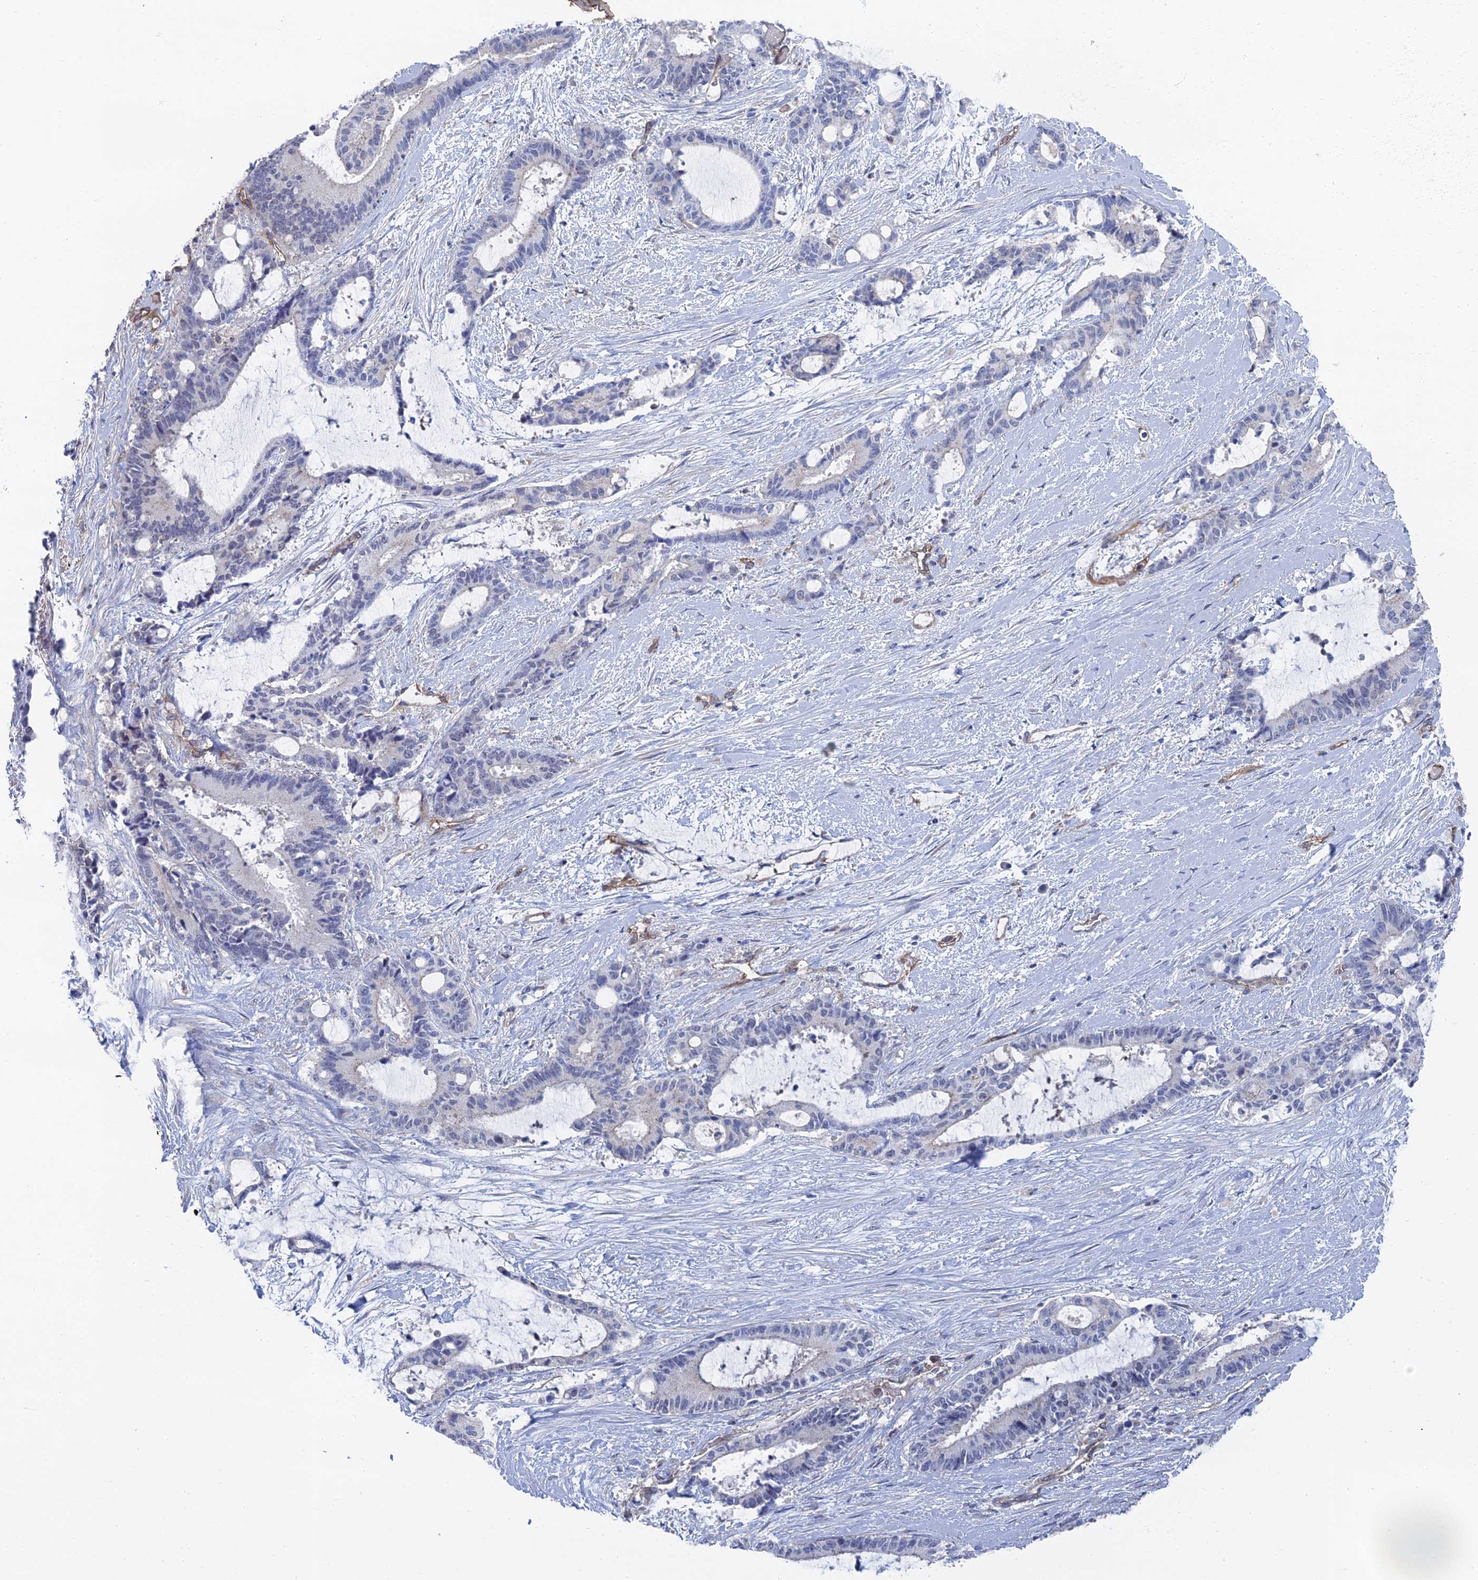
{"staining": {"intensity": "negative", "quantity": "none", "location": "none"}, "tissue": "liver cancer", "cell_type": "Tumor cells", "image_type": "cancer", "snomed": [{"axis": "morphology", "description": "Normal tissue, NOS"}, {"axis": "morphology", "description": "Cholangiocarcinoma"}, {"axis": "topography", "description": "Liver"}, {"axis": "topography", "description": "Peripheral nerve tissue"}], "caption": "Photomicrograph shows no protein staining in tumor cells of liver cholangiocarcinoma tissue.", "gene": "ARAP3", "patient": {"sex": "female", "age": 73}}